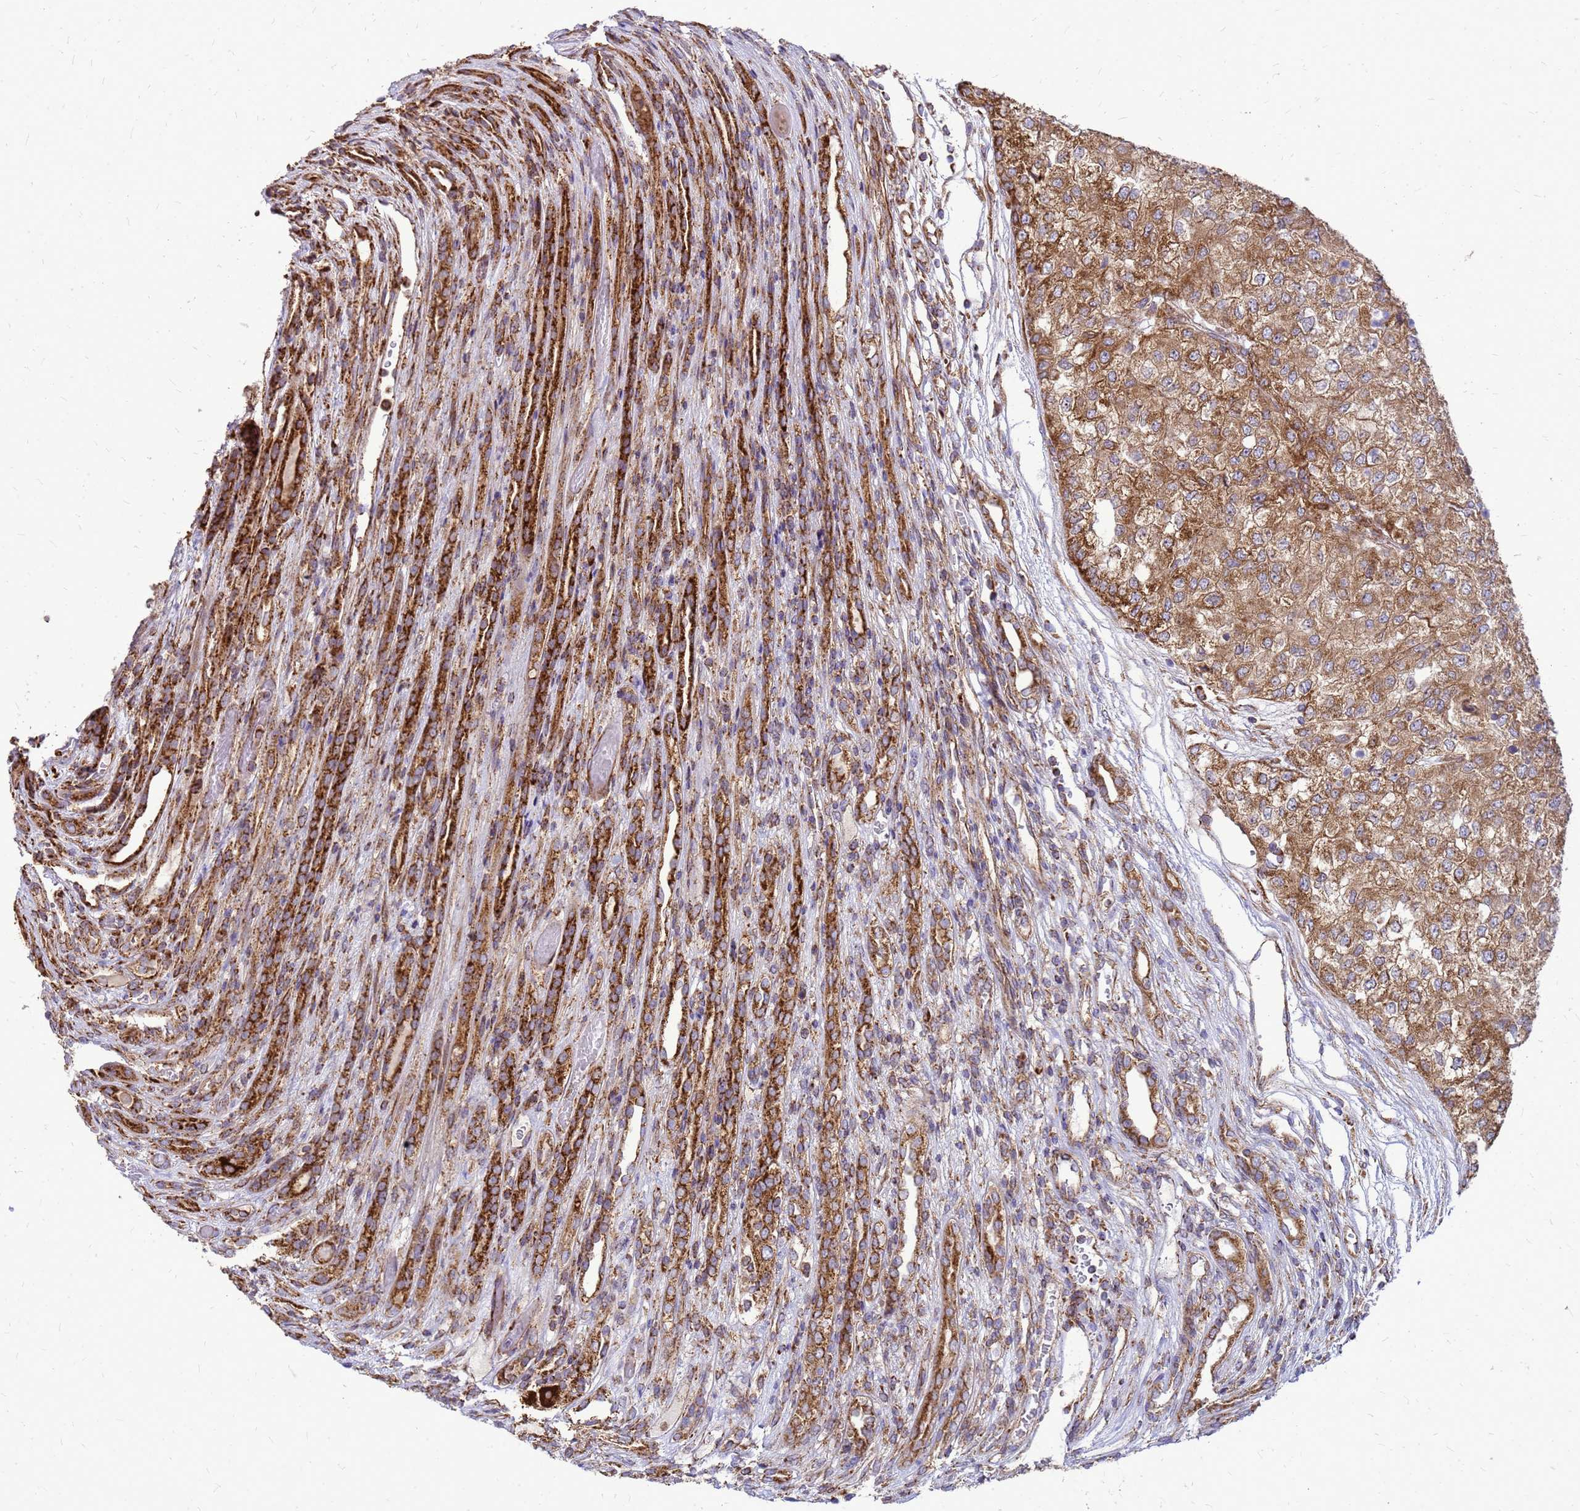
{"staining": {"intensity": "moderate", "quantity": ">75%", "location": "cytoplasmic/membranous"}, "tissue": "renal cancer", "cell_type": "Tumor cells", "image_type": "cancer", "snomed": [{"axis": "morphology", "description": "Adenocarcinoma, NOS"}, {"axis": "topography", "description": "Kidney"}], "caption": "Renal cancer stained for a protein (brown) demonstrates moderate cytoplasmic/membranous positive positivity in about >75% of tumor cells.", "gene": "FSTL4", "patient": {"sex": "female", "age": 54}}